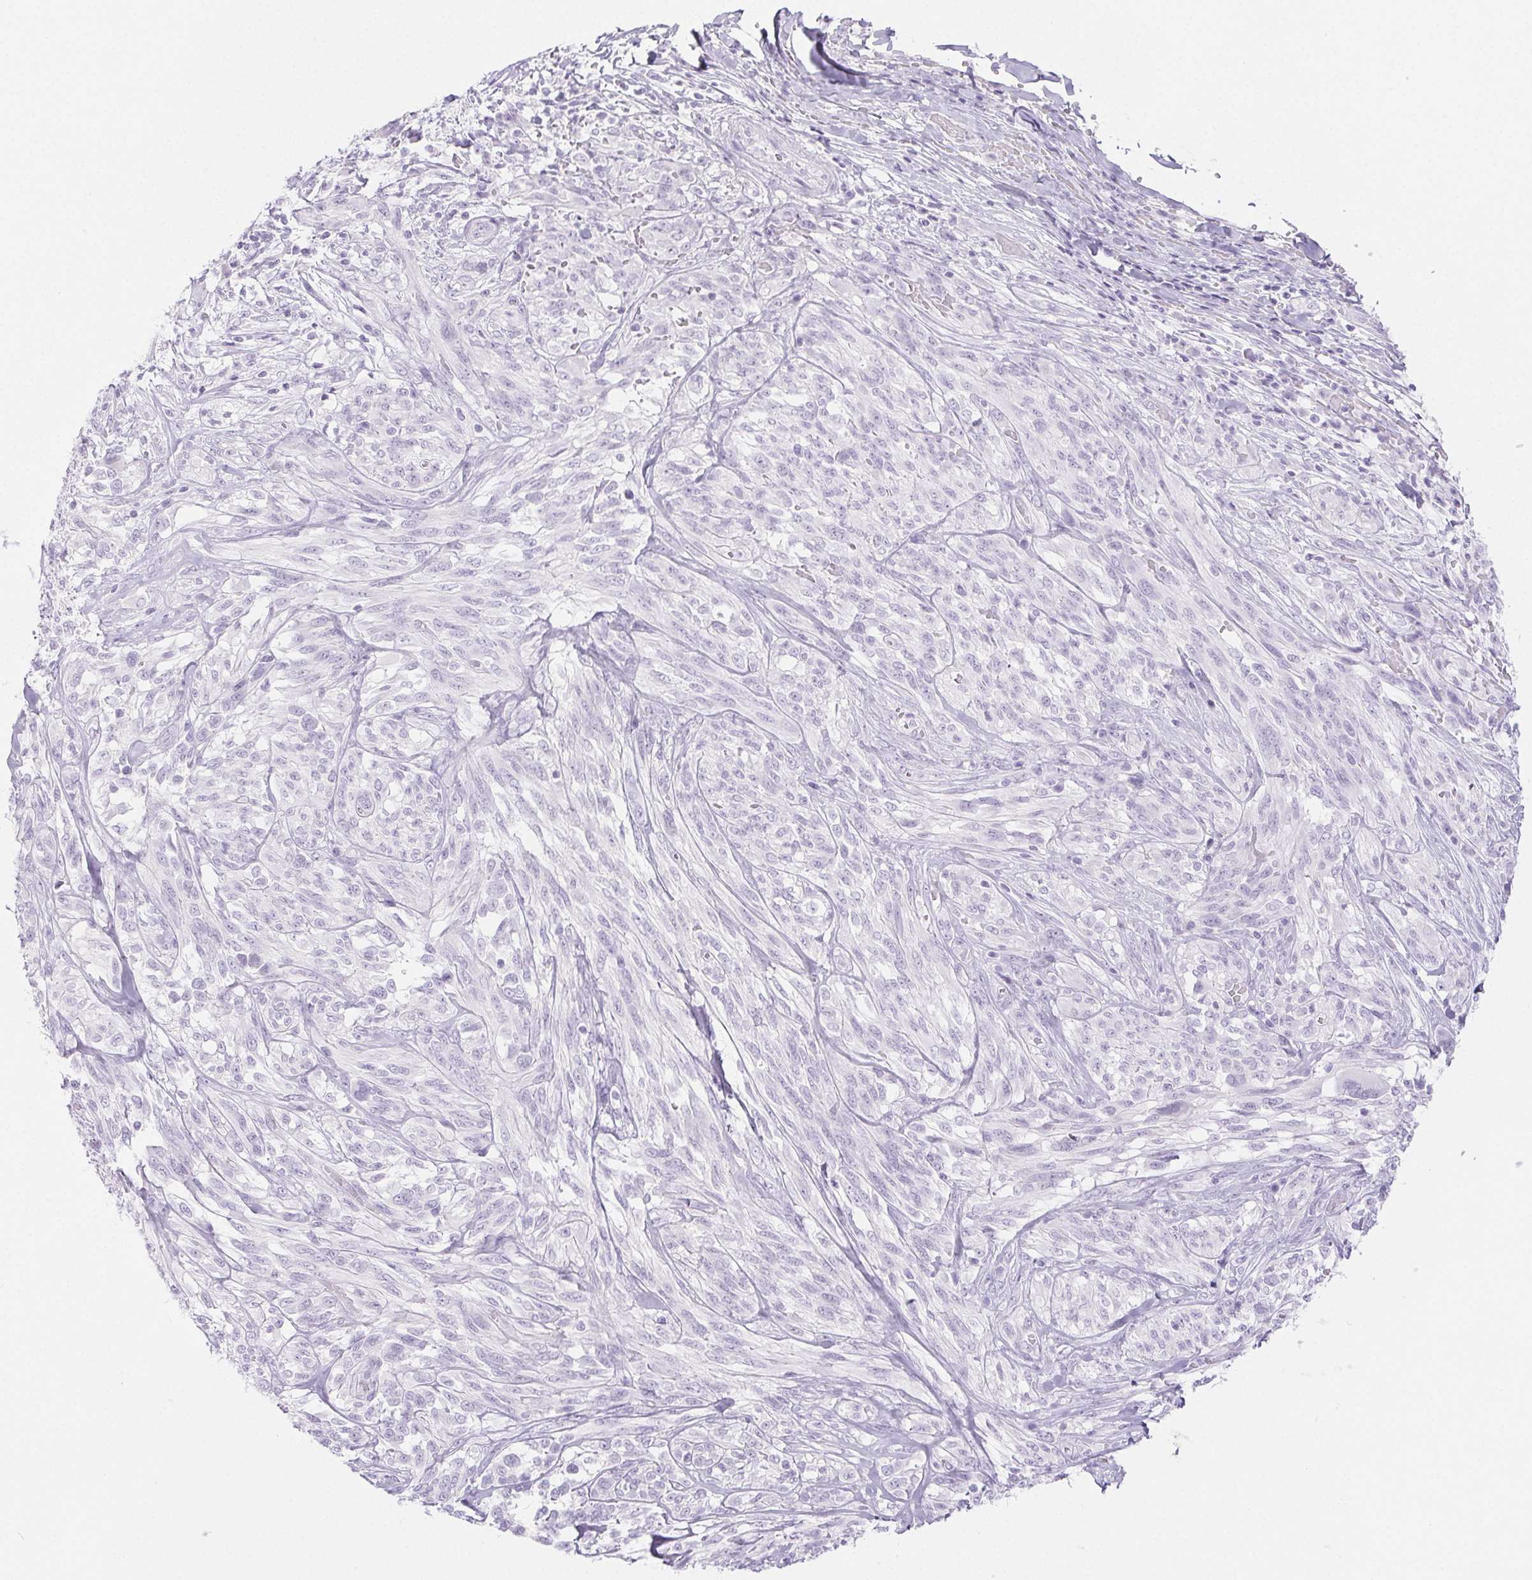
{"staining": {"intensity": "negative", "quantity": "none", "location": "none"}, "tissue": "melanoma", "cell_type": "Tumor cells", "image_type": "cancer", "snomed": [{"axis": "morphology", "description": "Malignant melanoma, NOS"}, {"axis": "topography", "description": "Skin"}], "caption": "Immunohistochemistry (IHC) histopathology image of malignant melanoma stained for a protein (brown), which shows no expression in tumor cells.", "gene": "SPRR3", "patient": {"sex": "female", "age": 91}}